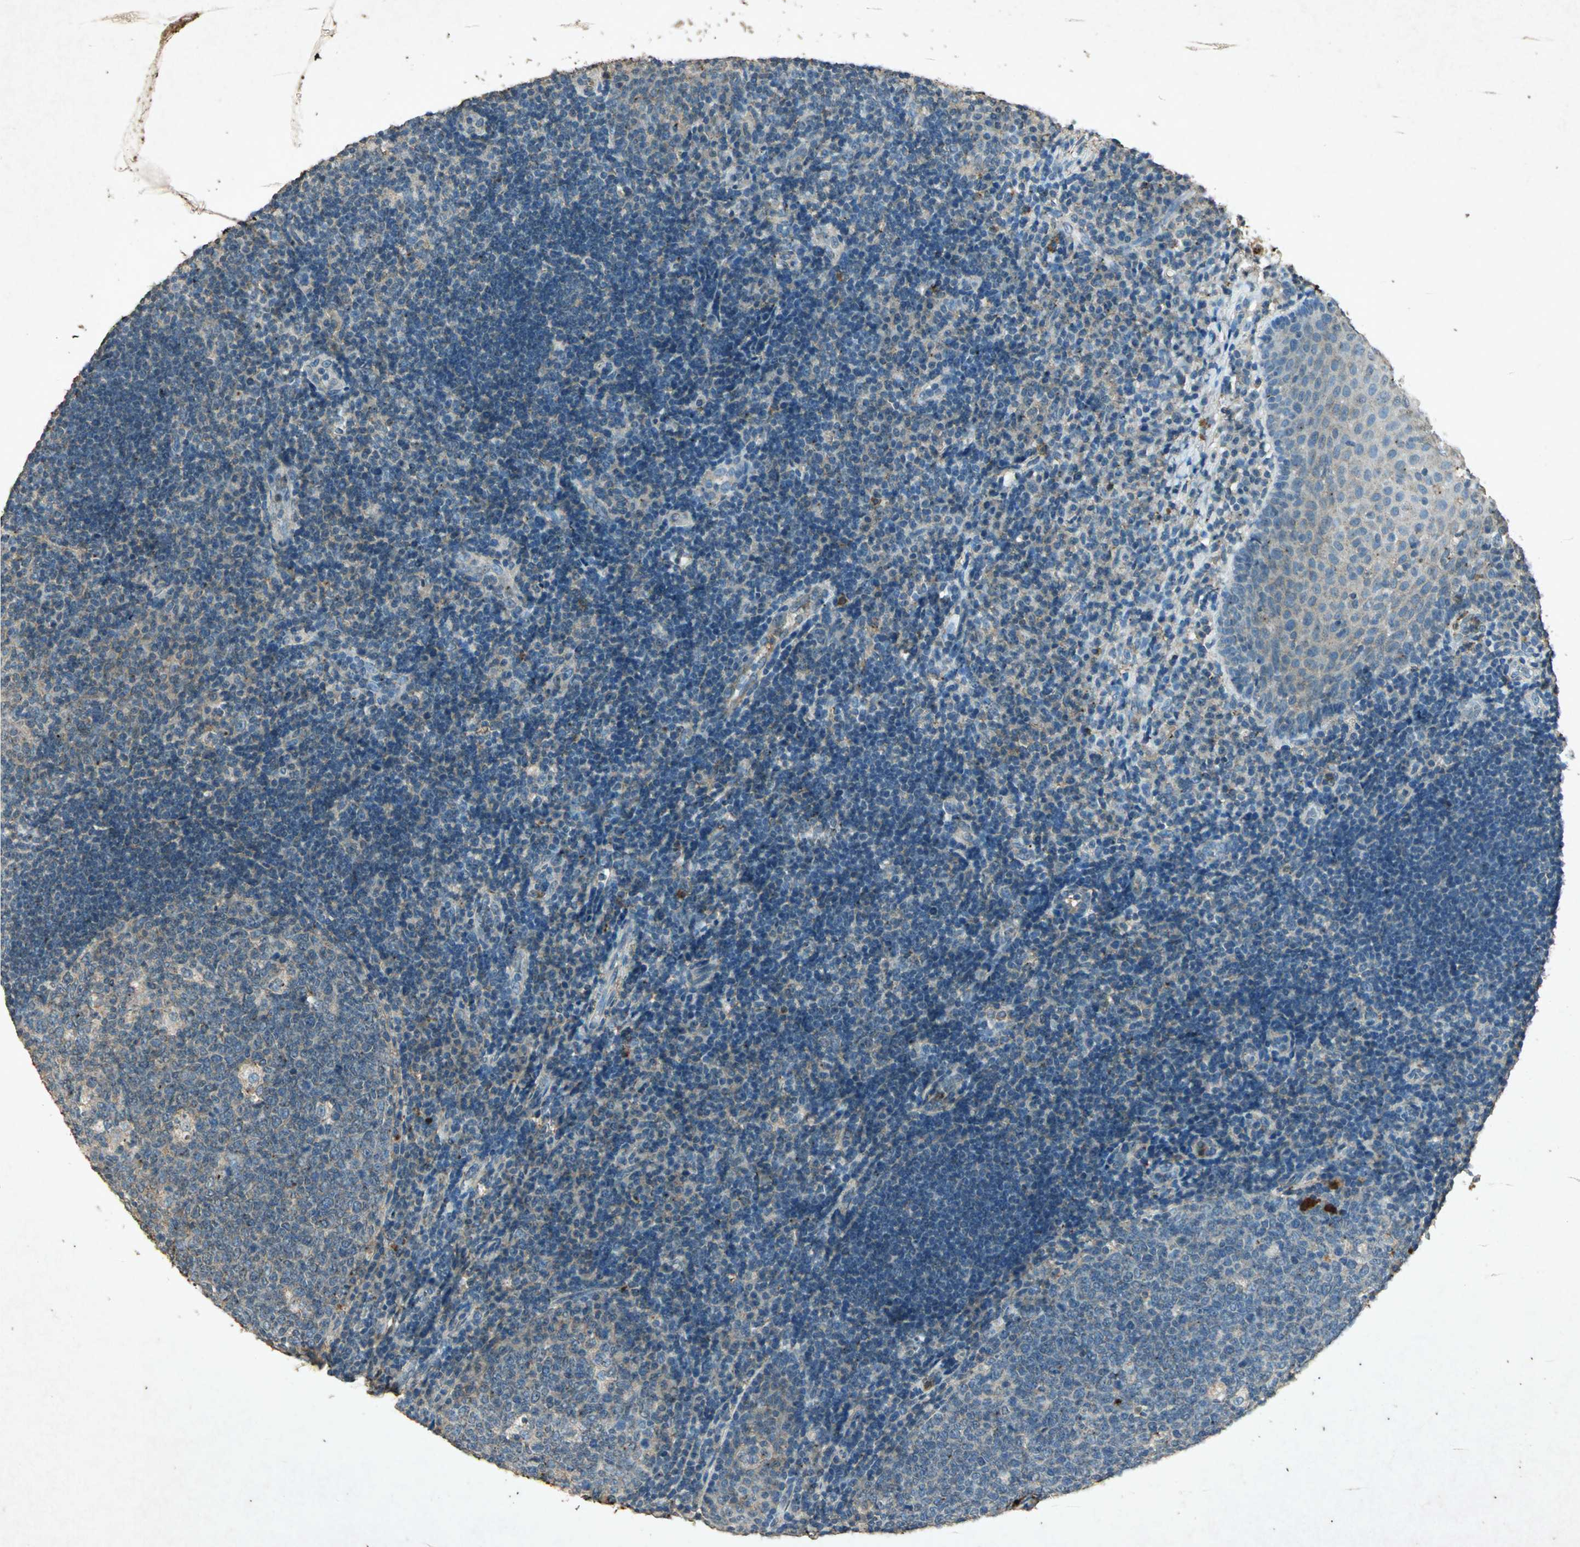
{"staining": {"intensity": "negative", "quantity": "none", "location": "none"}, "tissue": "tonsil", "cell_type": "Germinal center cells", "image_type": "normal", "snomed": [{"axis": "morphology", "description": "Normal tissue, NOS"}, {"axis": "topography", "description": "Tonsil"}], "caption": "This is a image of IHC staining of benign tonsil, which shows no staining in germinal center cells. (DAB IHC visualized using brightfield microscopy, high magnification).", "gene": "PSEN1", "patient": {"sex": "female", "age": 40}}